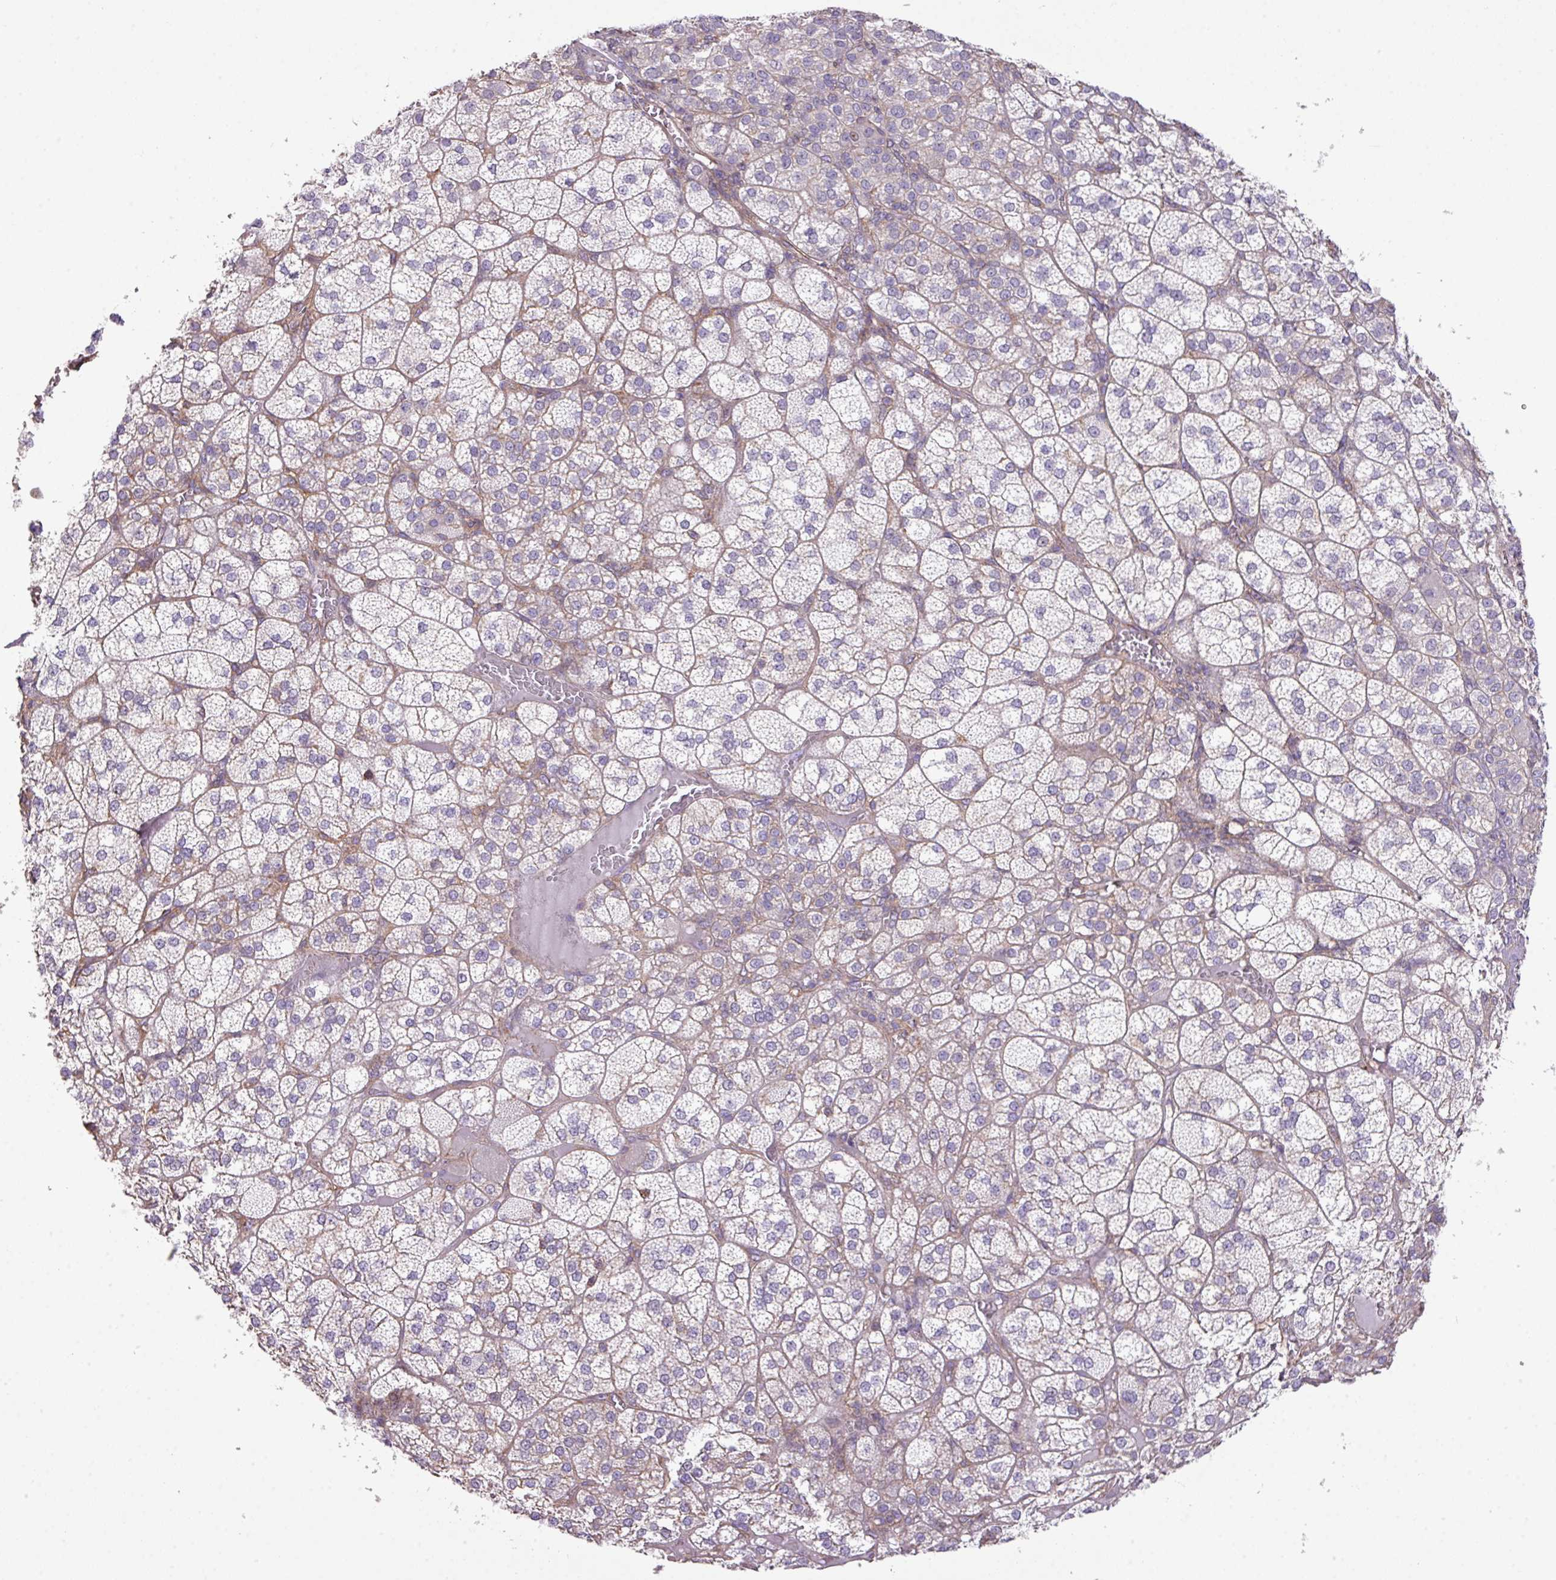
{"staining": {"intensity": "weak", "quantity": "<25%", "location": "cytoplasmic/membranous"}, "tissue": "adrenal gland", "cell_type": "Glandular cells", "image_type": "normal", "snomed": [{"axis": "morphology", "description": "Normal tissue, NOS"}, {"axis": "topography", "description": "Adrenal gland"}], "caption": "Immunohistochemical staining of benign human adrenal gland shows no significant expression in glandular cells. (Brightfield microscopy of DAB IHC at high magnification).", "gene": "LRRC41", "patient": {"sex": "female", "age": 60}}